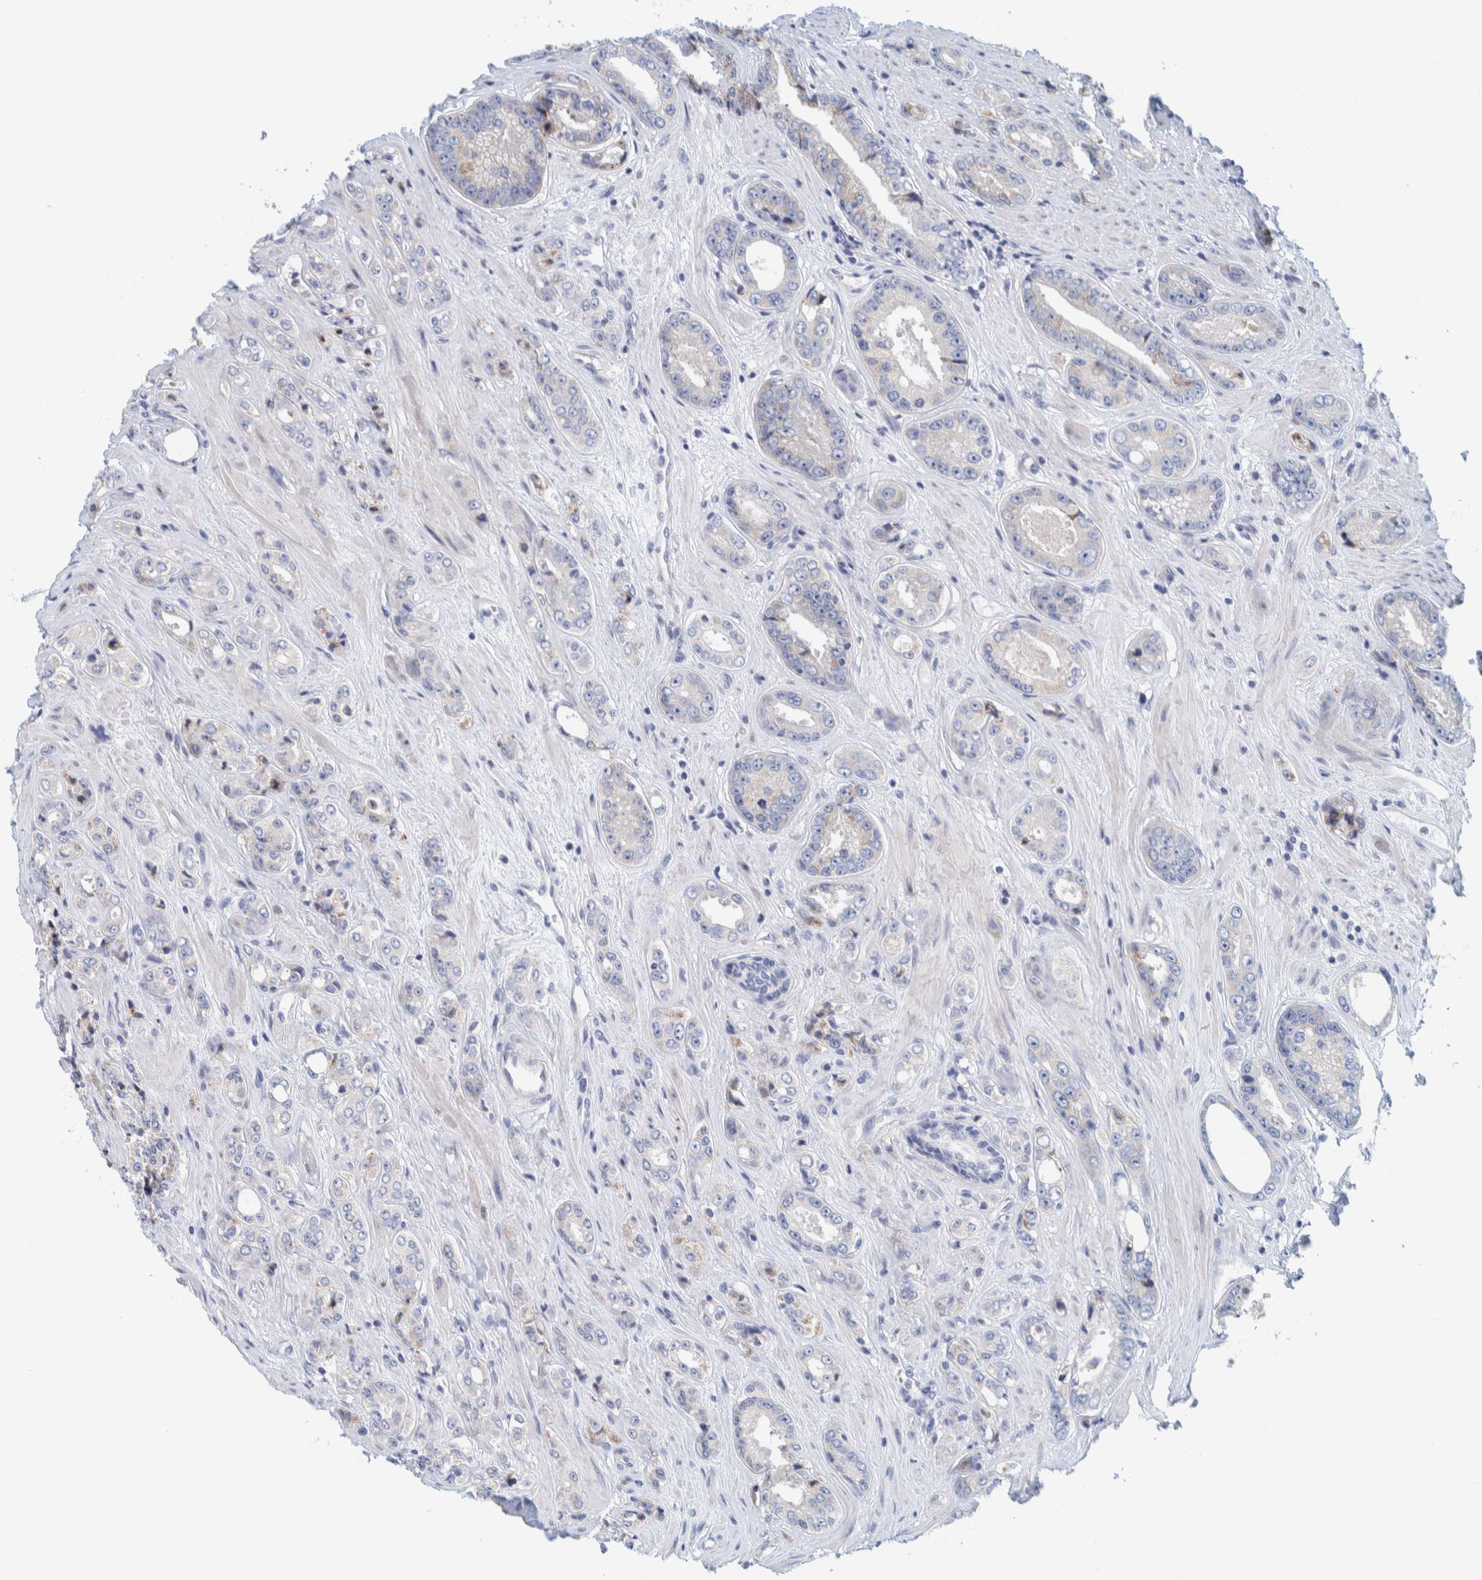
{"staining": {"intensity": "moderate", "quantity": "<25%", "location": "cytoplasmic/membranous"}, "tissue": "prostate cancer", "cell_type": "Tumor cells", "image_type": "cancer", "snomed": [{"axis": "morphology", "description": "Adenocarcinoma, High grade"}, {"axis": "topography", "description": "Prostate"}], "caption": "Immunohistochemical staining of high-grade adenocarcinoma (prostate) reveals moderate cytoplasmic/membranous protein staining in approximately <25% of tumor cells. The protein is shown in brown color, while the nuclei are stained blue.", "gene": "MOG", "patient": {"sex": "male", "age": 61}}